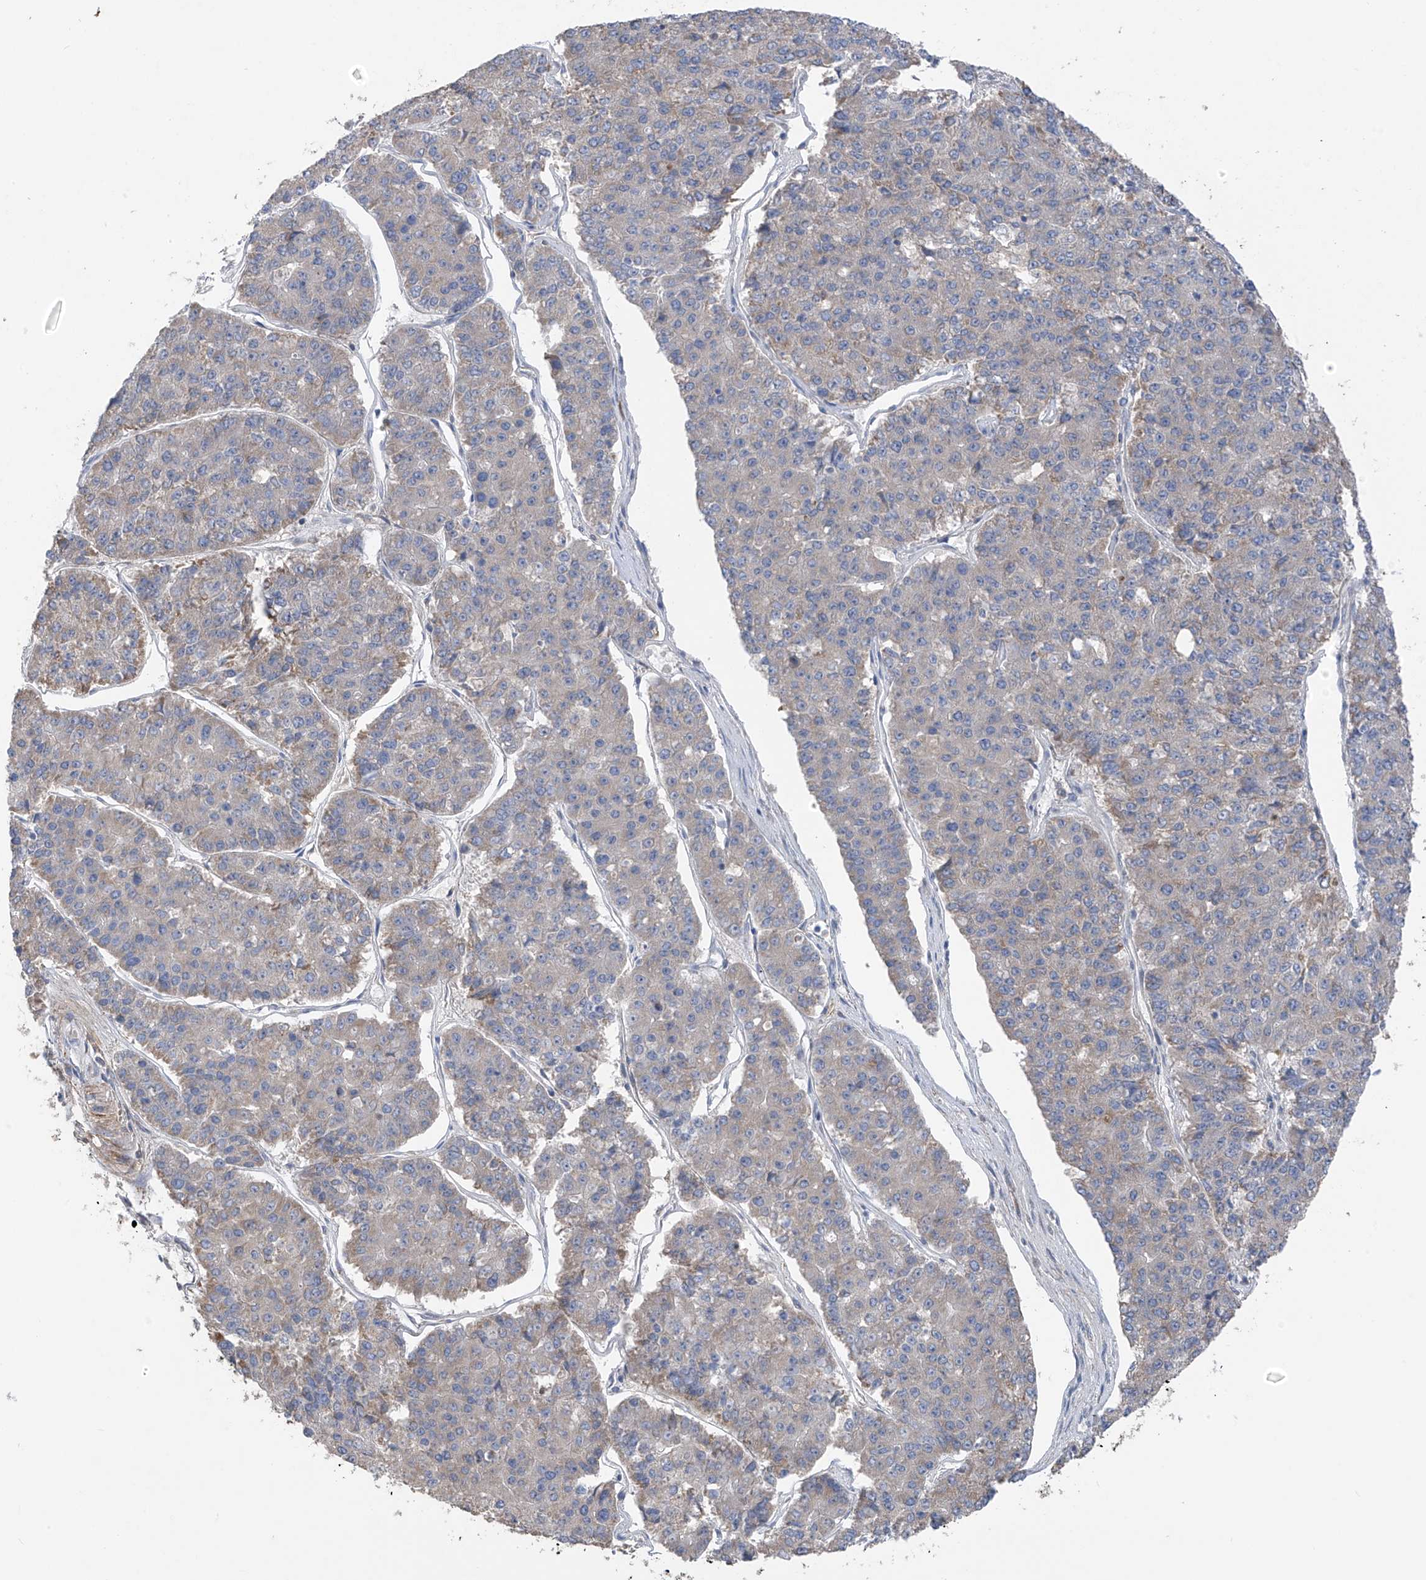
{"staining": {"intensity": "negative", "quantity": "none", "location": "none"}, "tissue": "pancreatic cancer", "cell_type": "Tumor cells", "image_type": "cancer", "snomed": [{"axis": "morphology", "description": "Adenocarcinoma, NOS"}, {"axis": "topography", "description": "Pancreas"}], "caption": "The image displays no staining of tumor cells in pancreatic adenocarcinoma. The staining was performed using DAB (3,3'-diaminobenzidine) to visualize the protein expression in brown, while the nuclei were stained in blue with hematoxylin (Magnification: 20x).", "gene": "GALNTL6", "patient": {"sex": "male", "age": 50}}